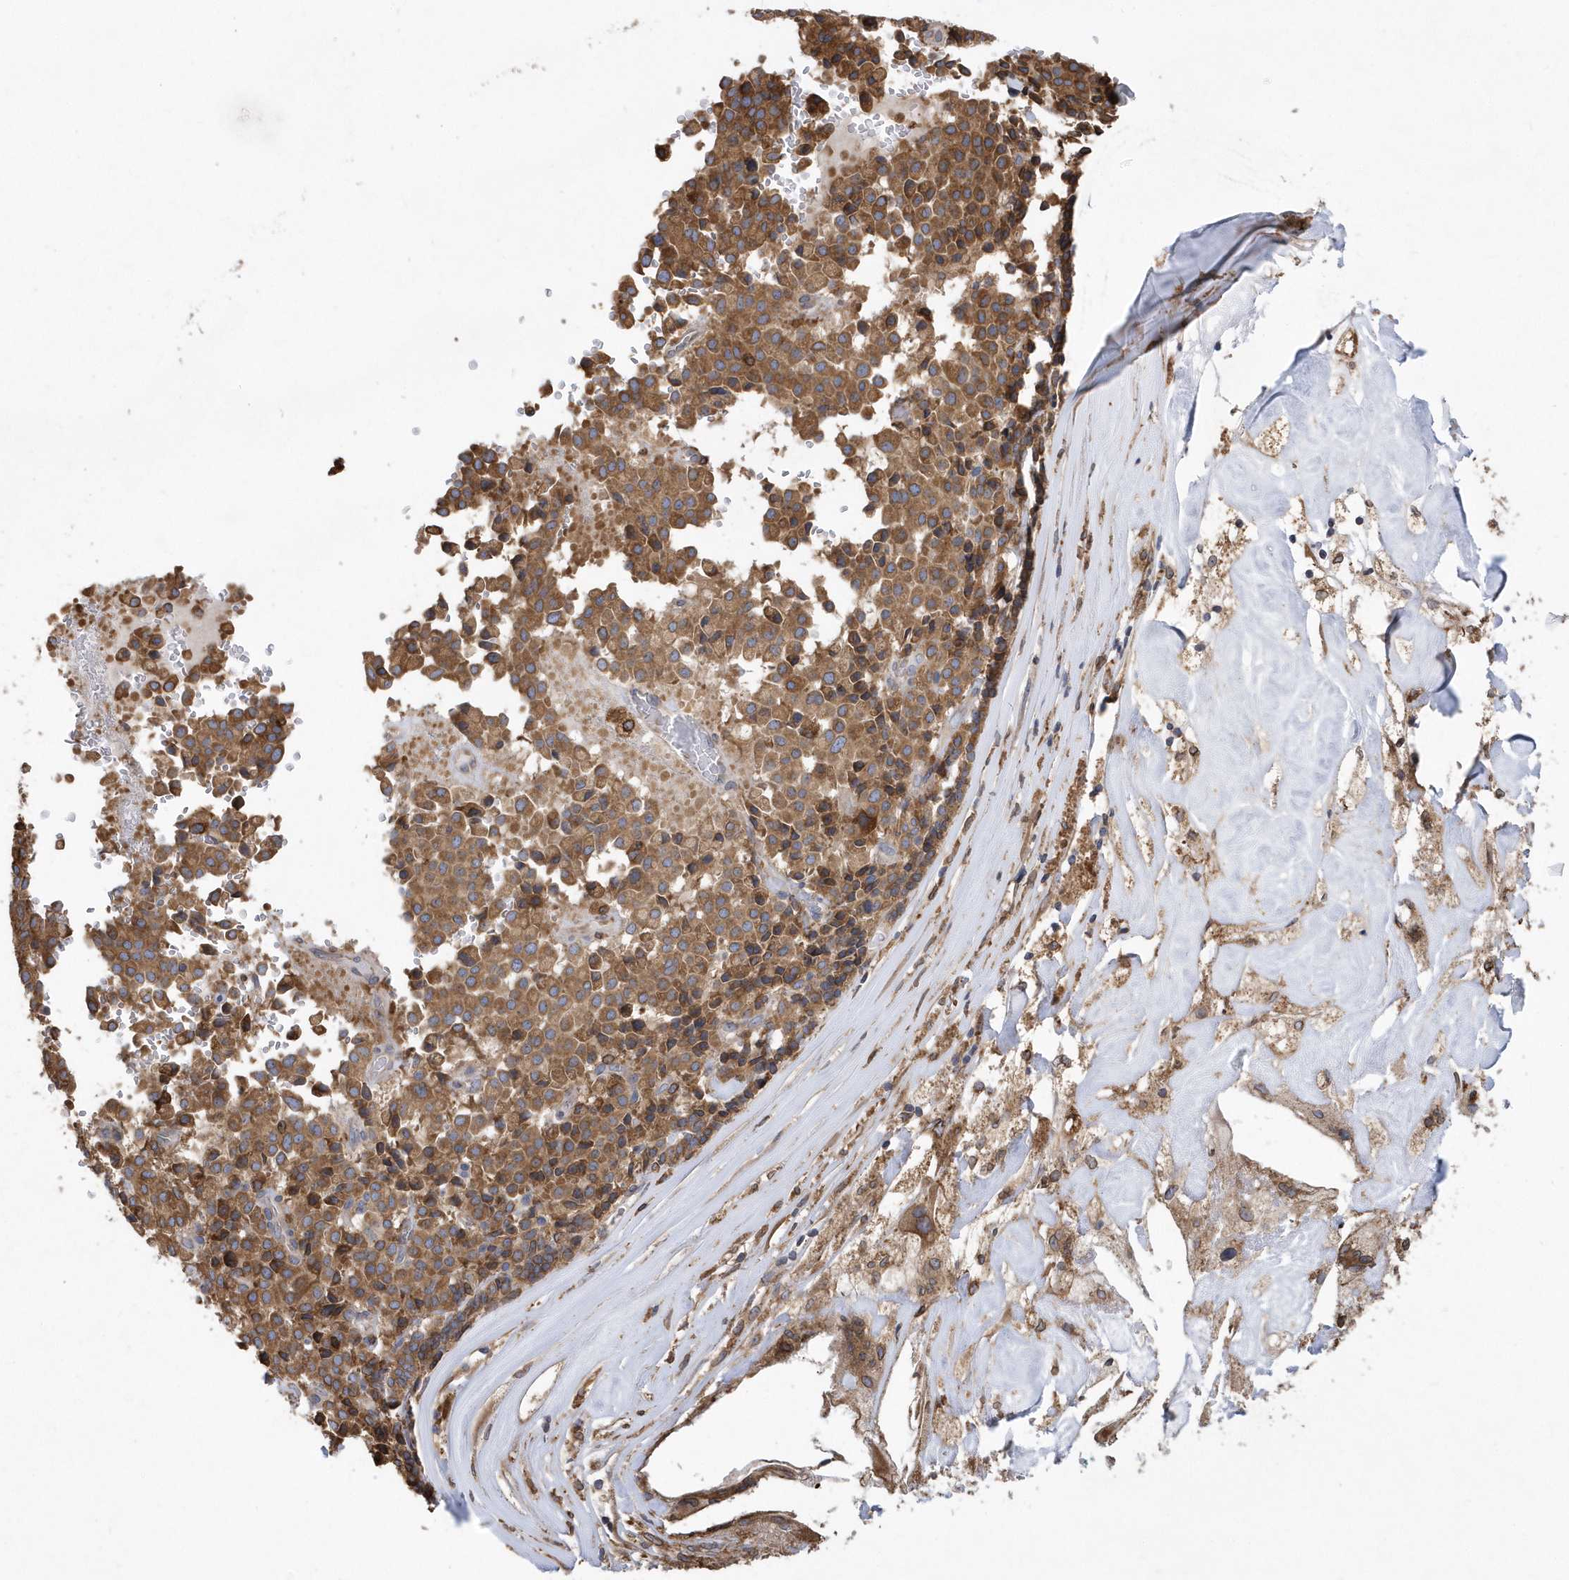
{"staining": {"intensity": "moderate", "quantity": ">75%", "location": "cytoplasmic/membranous"}, "tissue": "pancreatic cancer", "cell_type": "Tumor cells", "image_type": "cancer", "snomed": [{"axis": "morphology", "description": "Adenocarcinoma, NOS"}, {"axis": "topography", "description": "Pancreas"}], "caption": "Immunohistochemical staining of human adenocarcinoma (pancreatic) exhibits moderate cytoplasmic/membranous protein staining in approximately >75% of tumor cells.", "gene": "VAMP7", "patient": {"sex": "male", "age": 65}}